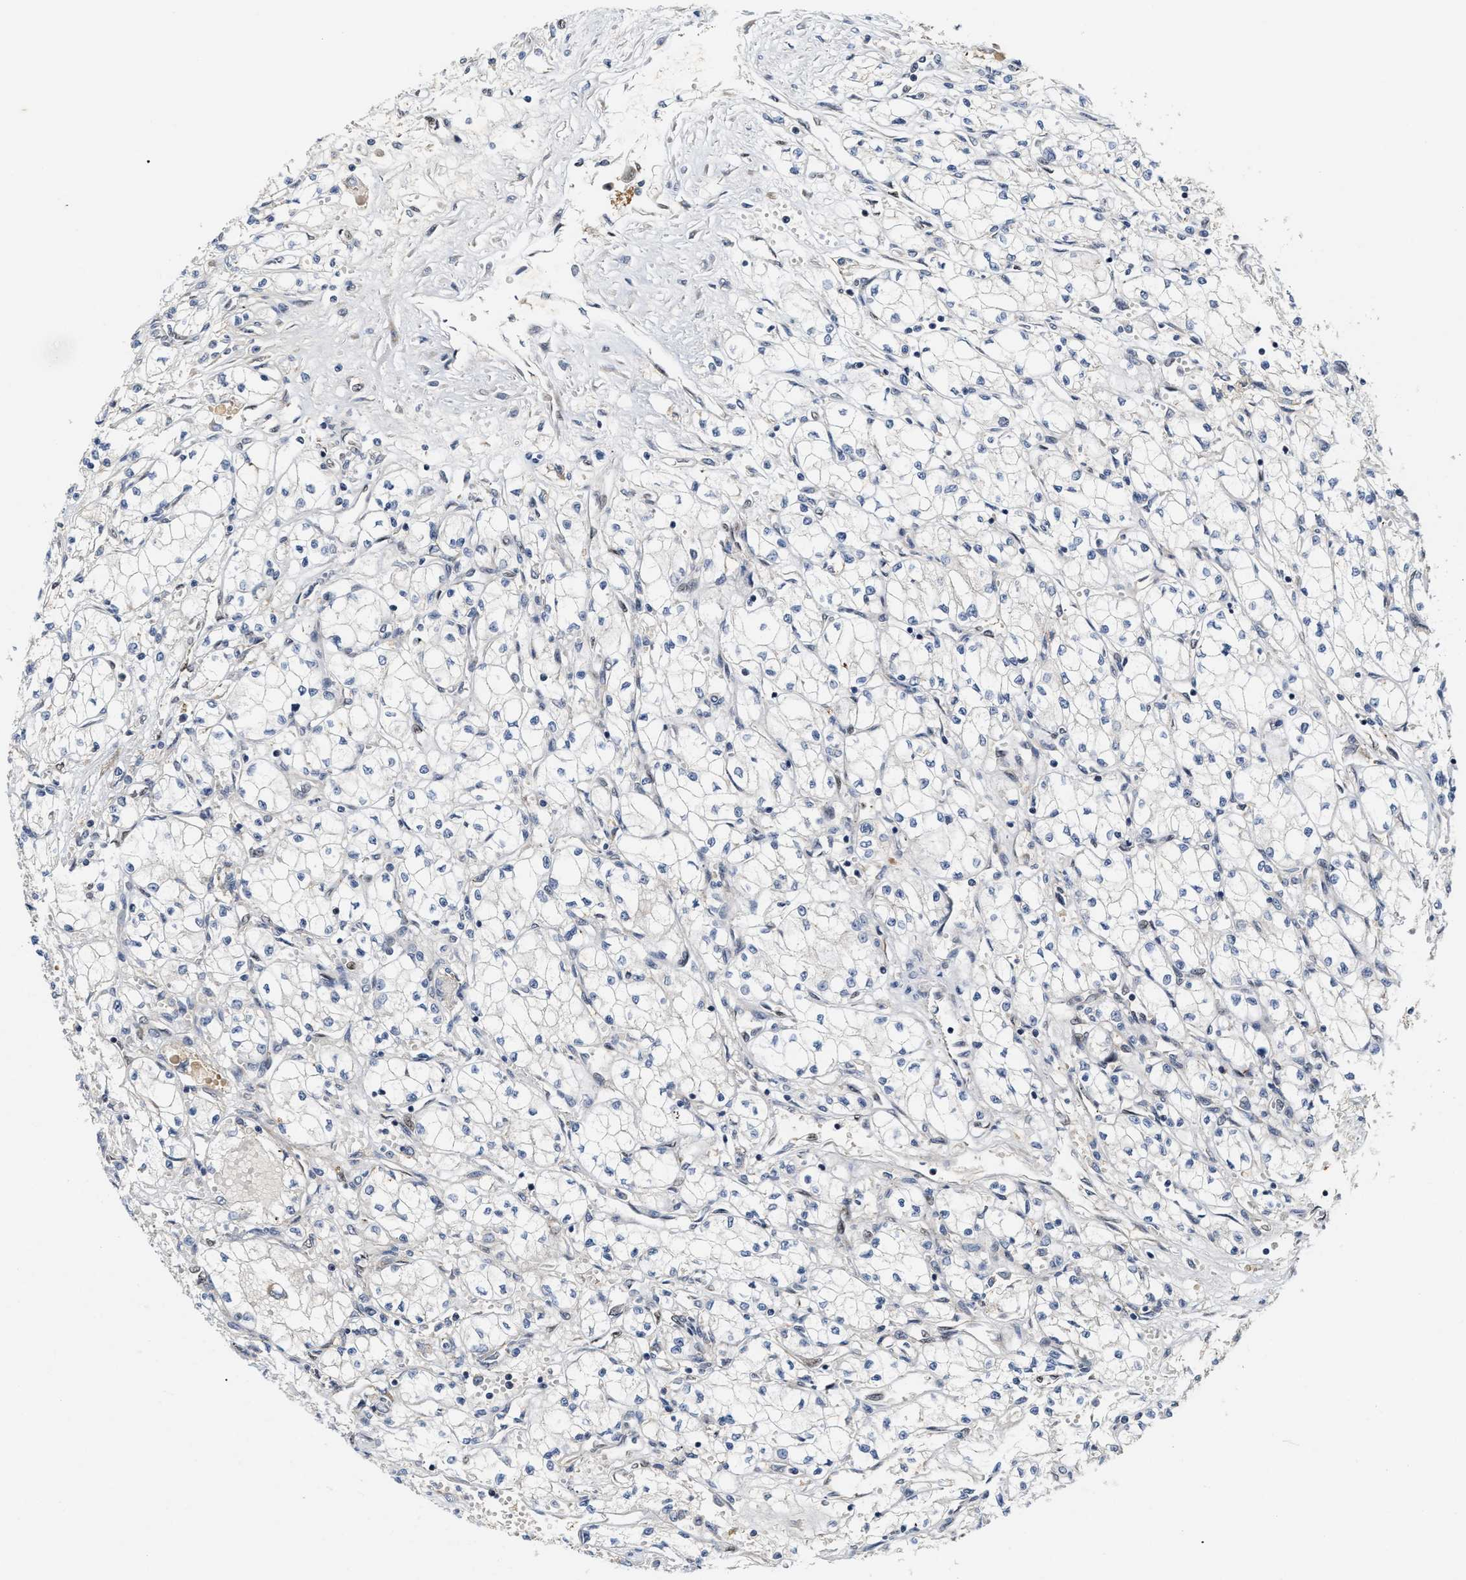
{"staining": {"intensity": "negative", "quantity": "none", "location": "none"}, "tissue": "renal cancer", "cell_type": "Tumor cells", "image_type": "cancer", "snomed": [{"axis": "morphology", "description": "Normal tissue, NOS"}, {"axis": "morphology", "description": "Adenocarcinoma, NOS"}, {"axis": "topography", "description": "Kidney"}], "caption": "Immunohistochemistry photomicrograph of renal cancer stained for a protein (brown), which exhibits no positivity in tumor cells.", "gene": "TCF4", "patient": {"sex": "male", "age": 59}}